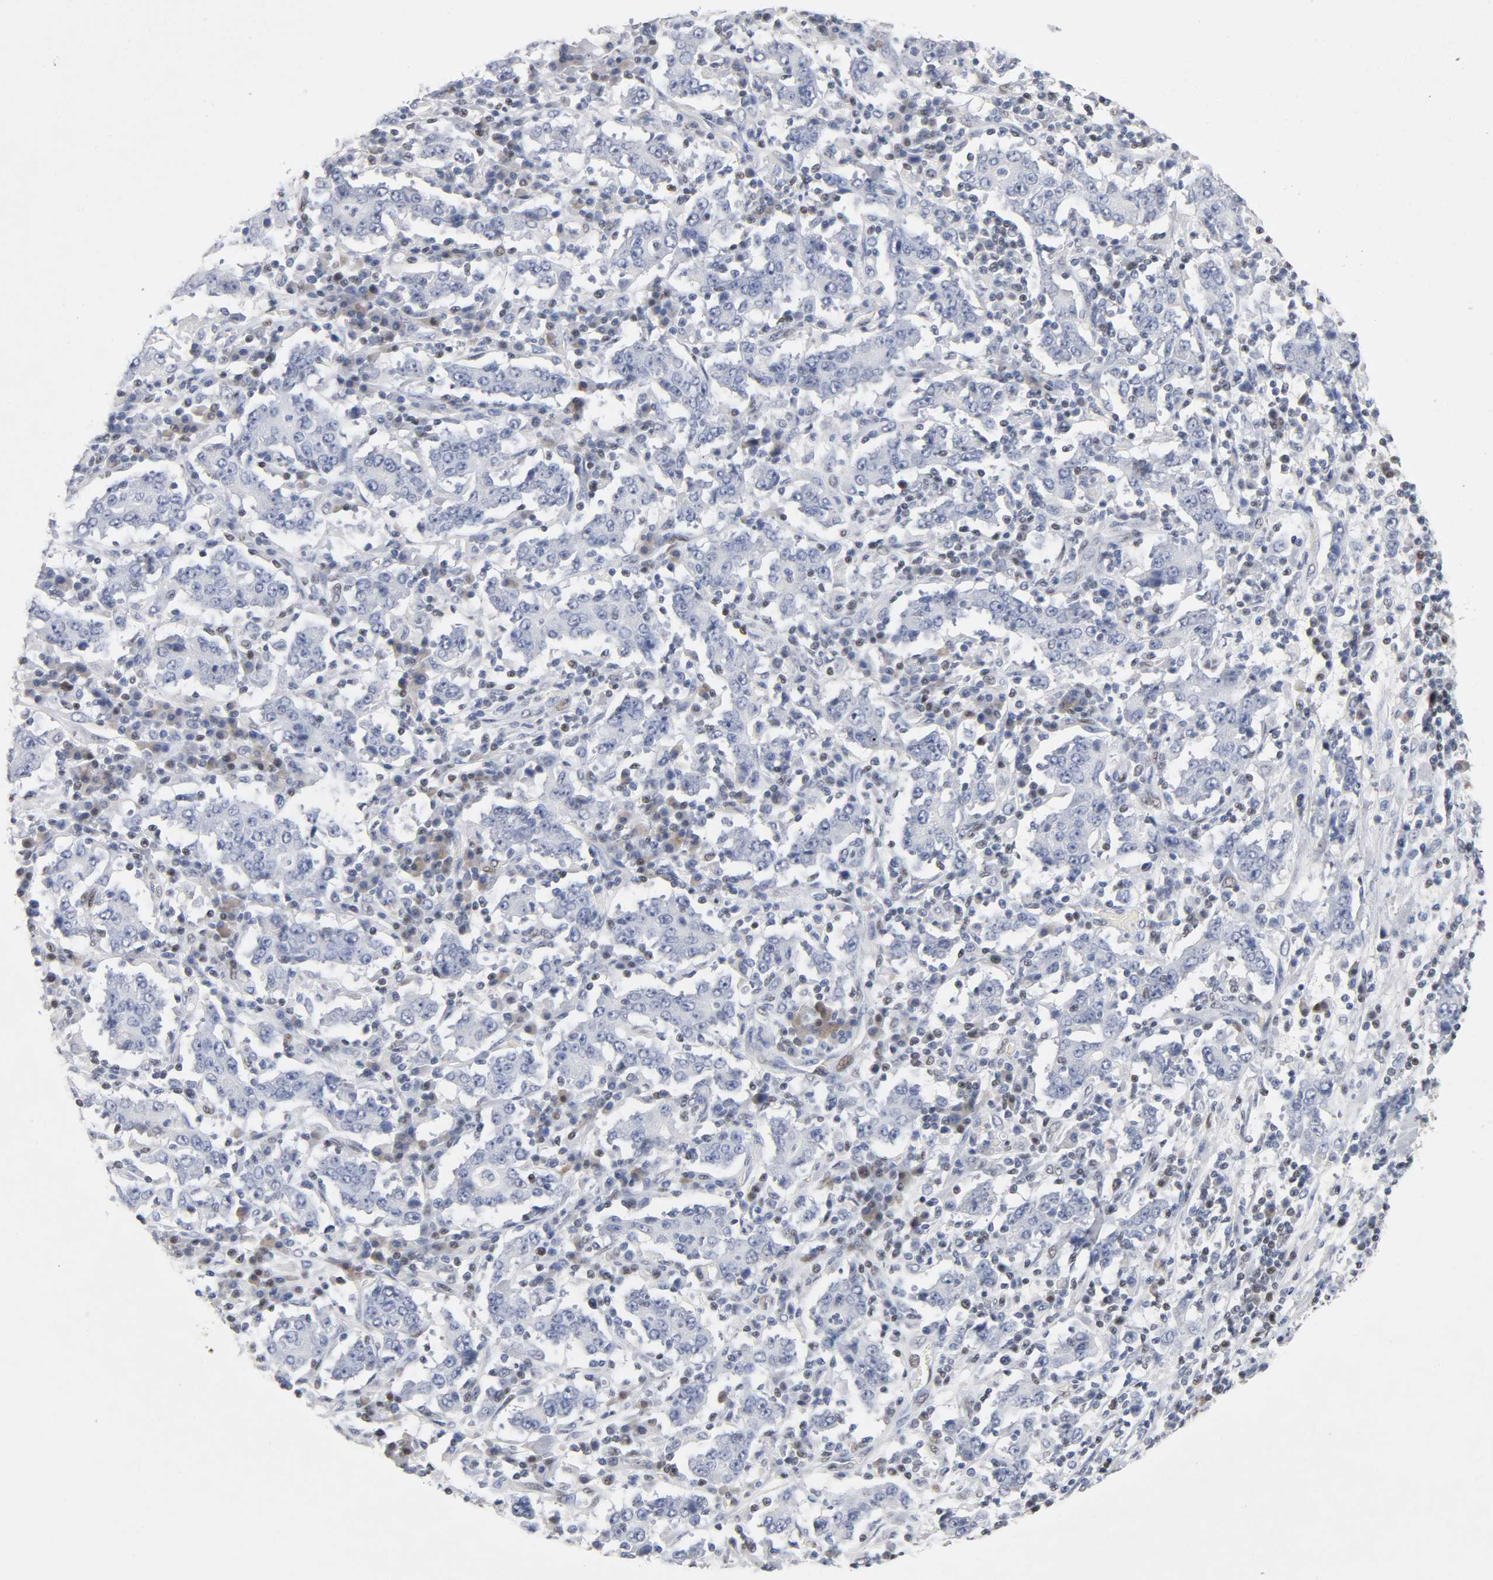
{"staining": {"intensity": "negative", "quantity": "none", "location": "none"}, "tissue": "stomach cancer", "cell_type": "Tumor cells", "image_type": "cancer", "snomed": [{"axis": "morphology", "description": "Normal tissue, NOS"}, {"axis": "morphology", "description": "Adenocarcinoma, NOS"}, {"axis": "topography", "description": "Stomach, upper"}, {"axis": "topography", "description": "Stomach"}], "caption": "Tumor cells are negative for protein expression in human adenocarcinoma (stomach). (Brightfield microscopy of DAB IHC at high magnification).", "gene": "SP3", "patient": {"sex": "male", "age": 59}}